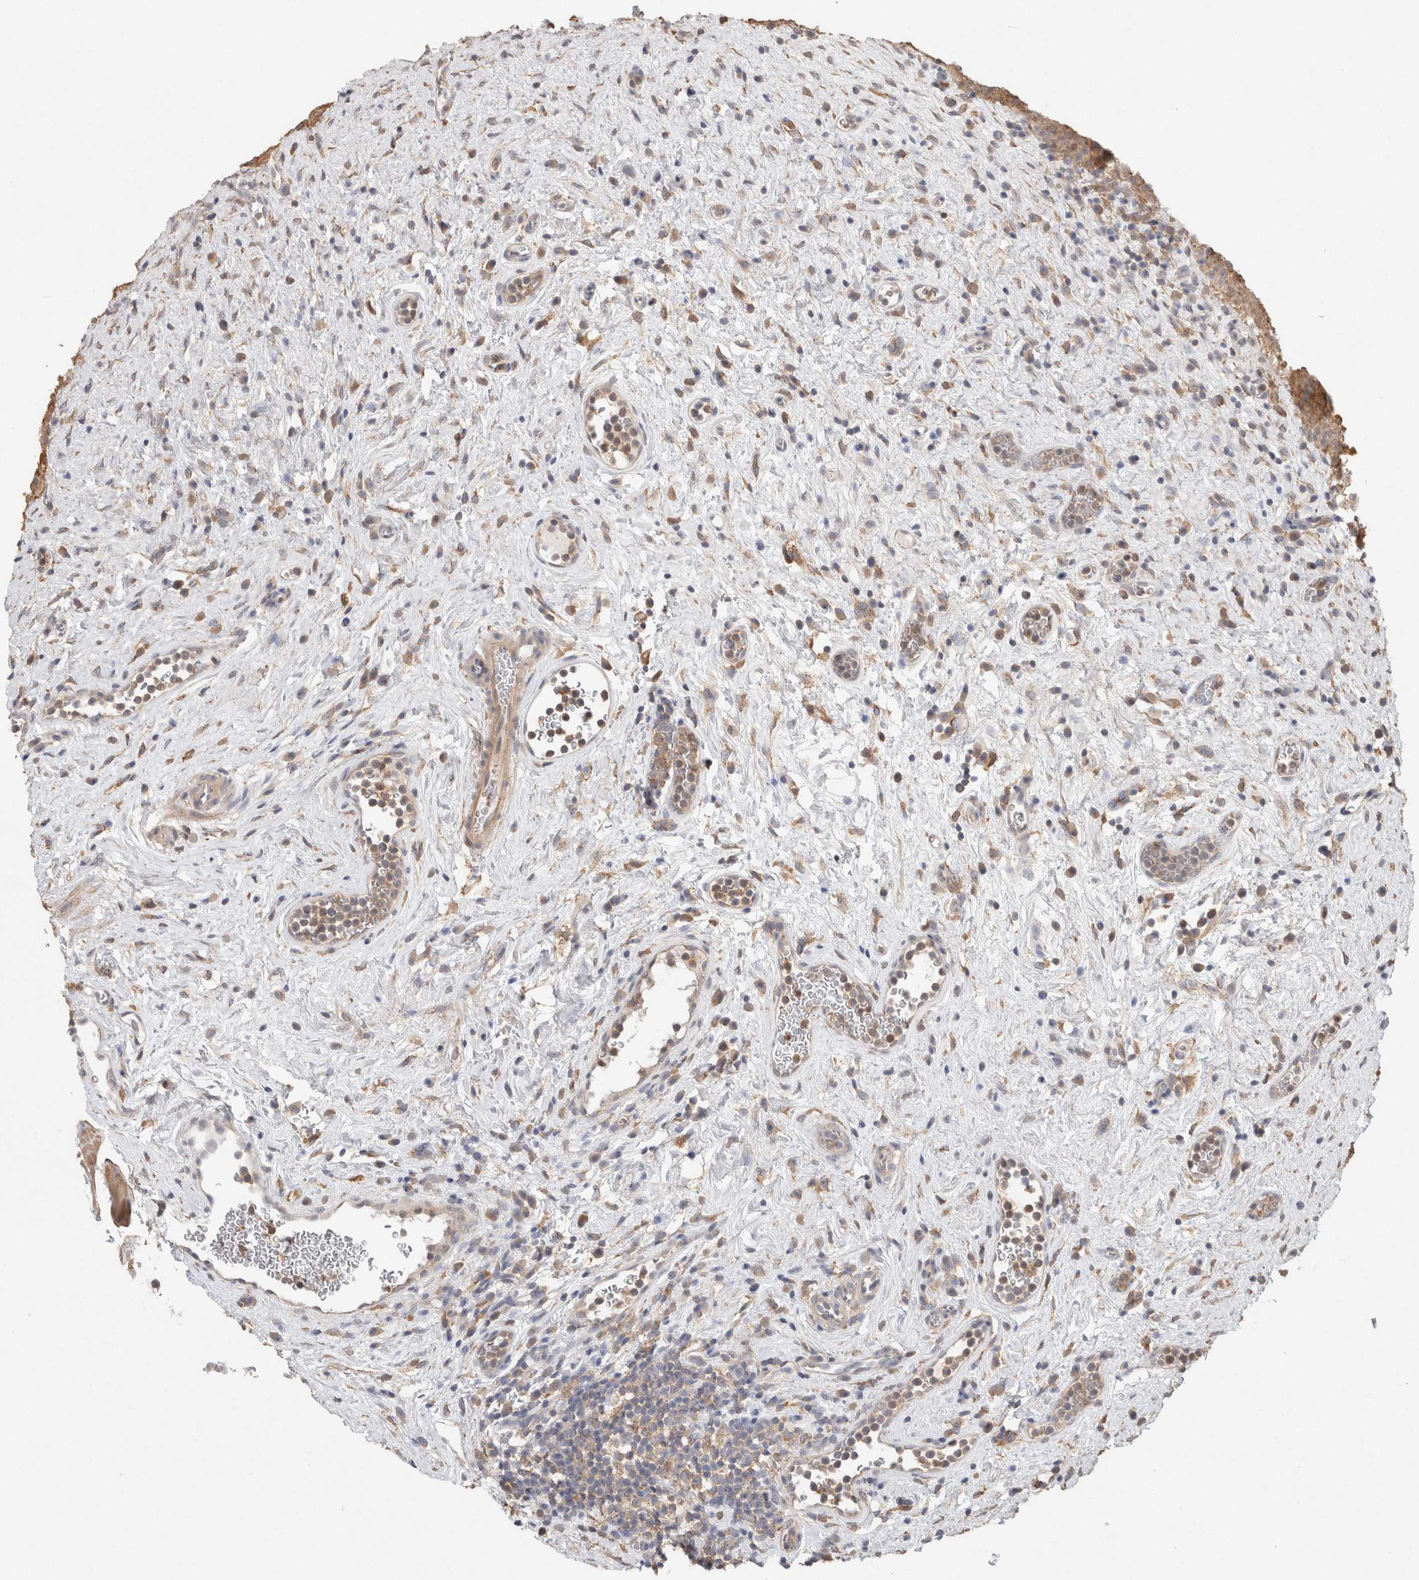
{"staining": {"intensity": "moderate", "quantity": "25%-75%", "location": "cytoplasmic/membranous"}, "tissue": "urinary bladder", "cell_type": "Urothelial cells", "image_type": "normal", "snomed": [{"axis": "morphology", "description": "Normal tissue, NOS"}, {"axis": "topography", "description": "Urinary bladder"}], "caption": "Moderate cytoplasmic/membranous positivity is appreciated in about 25%-75% of urothelial cells in normal urinary bladder. (brown staining indicates protein expression, while blue staining denotes nuclei).", "gene": "RAB14", "patient": {"sex": "male", "age": 82}}